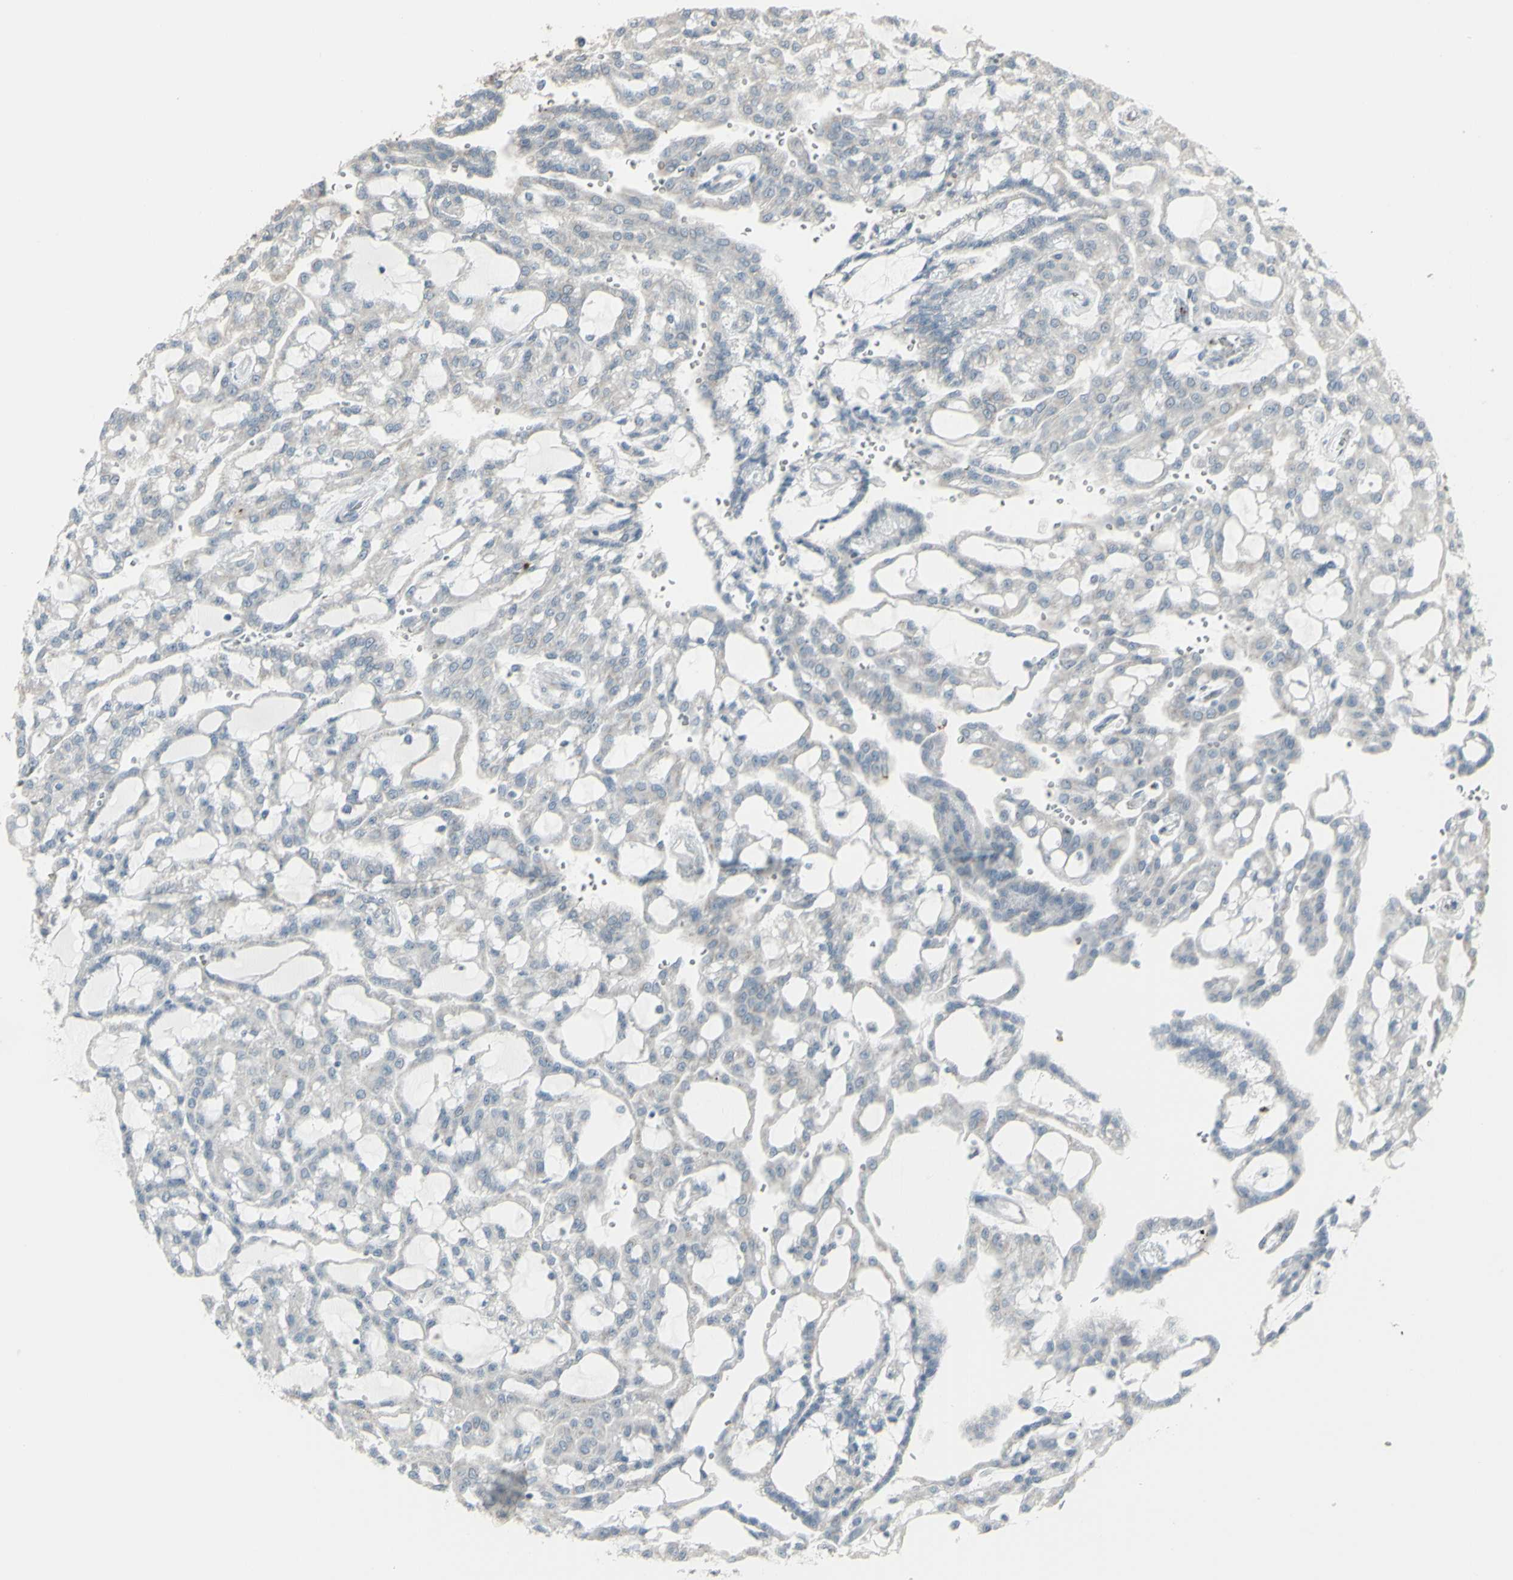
{"staining": {"intensity": "negative", "quantity": "none", "location": "none"}, "tissue": "renal cancer", "cell_type": "Tumor cells", "image_type": "cancer", "snomed": [{"axis": "morphology", "description": "Adenocarcinoma, NOS"}, {"axis": "topography", "description": "Kidney"}], "caption": "Tumor cells show no significant expression in renal cancer (adenocarcinoma).", "gene": "CD79B", "patient": {"sex": "male", "age": 63}}